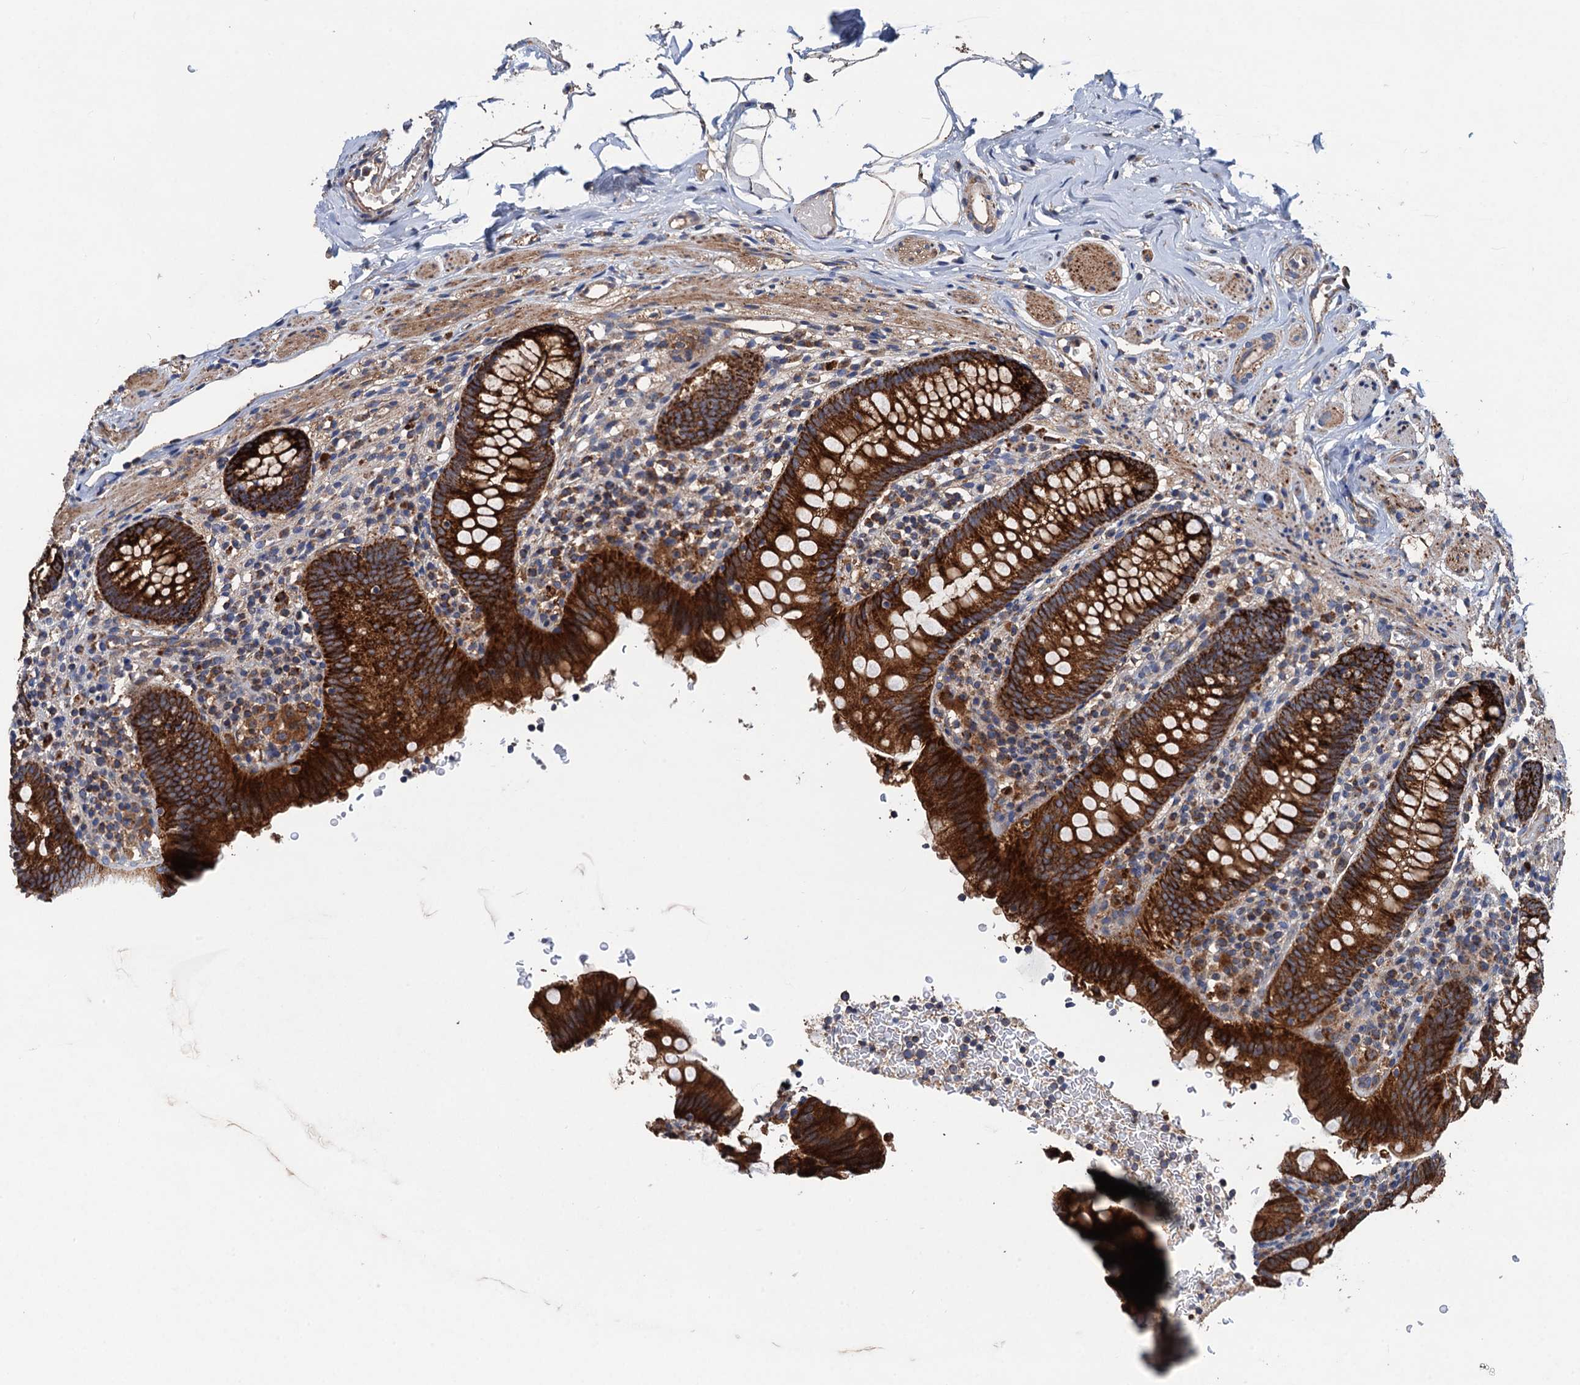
{"staining": {"intensity": "strong", "quantity": ">75%", "location": "cytoplasmic/membranous"}, "tissue": "appendix", "cell_type": "Glandular cells", "image_type": "normal", "snomed": [{"axis": "morphology", "description": "Normal tissue, NOS"}, {"axis": "topography", "description": "Appendix"}], "caption": "Protein expression analysis of unremarkable appendix displays strong cytoplasmic/membranous expression in approximately >75% of glandular cells.", "gene": "DGLUCY", "patient": {"sex": "male", "age": 55}}